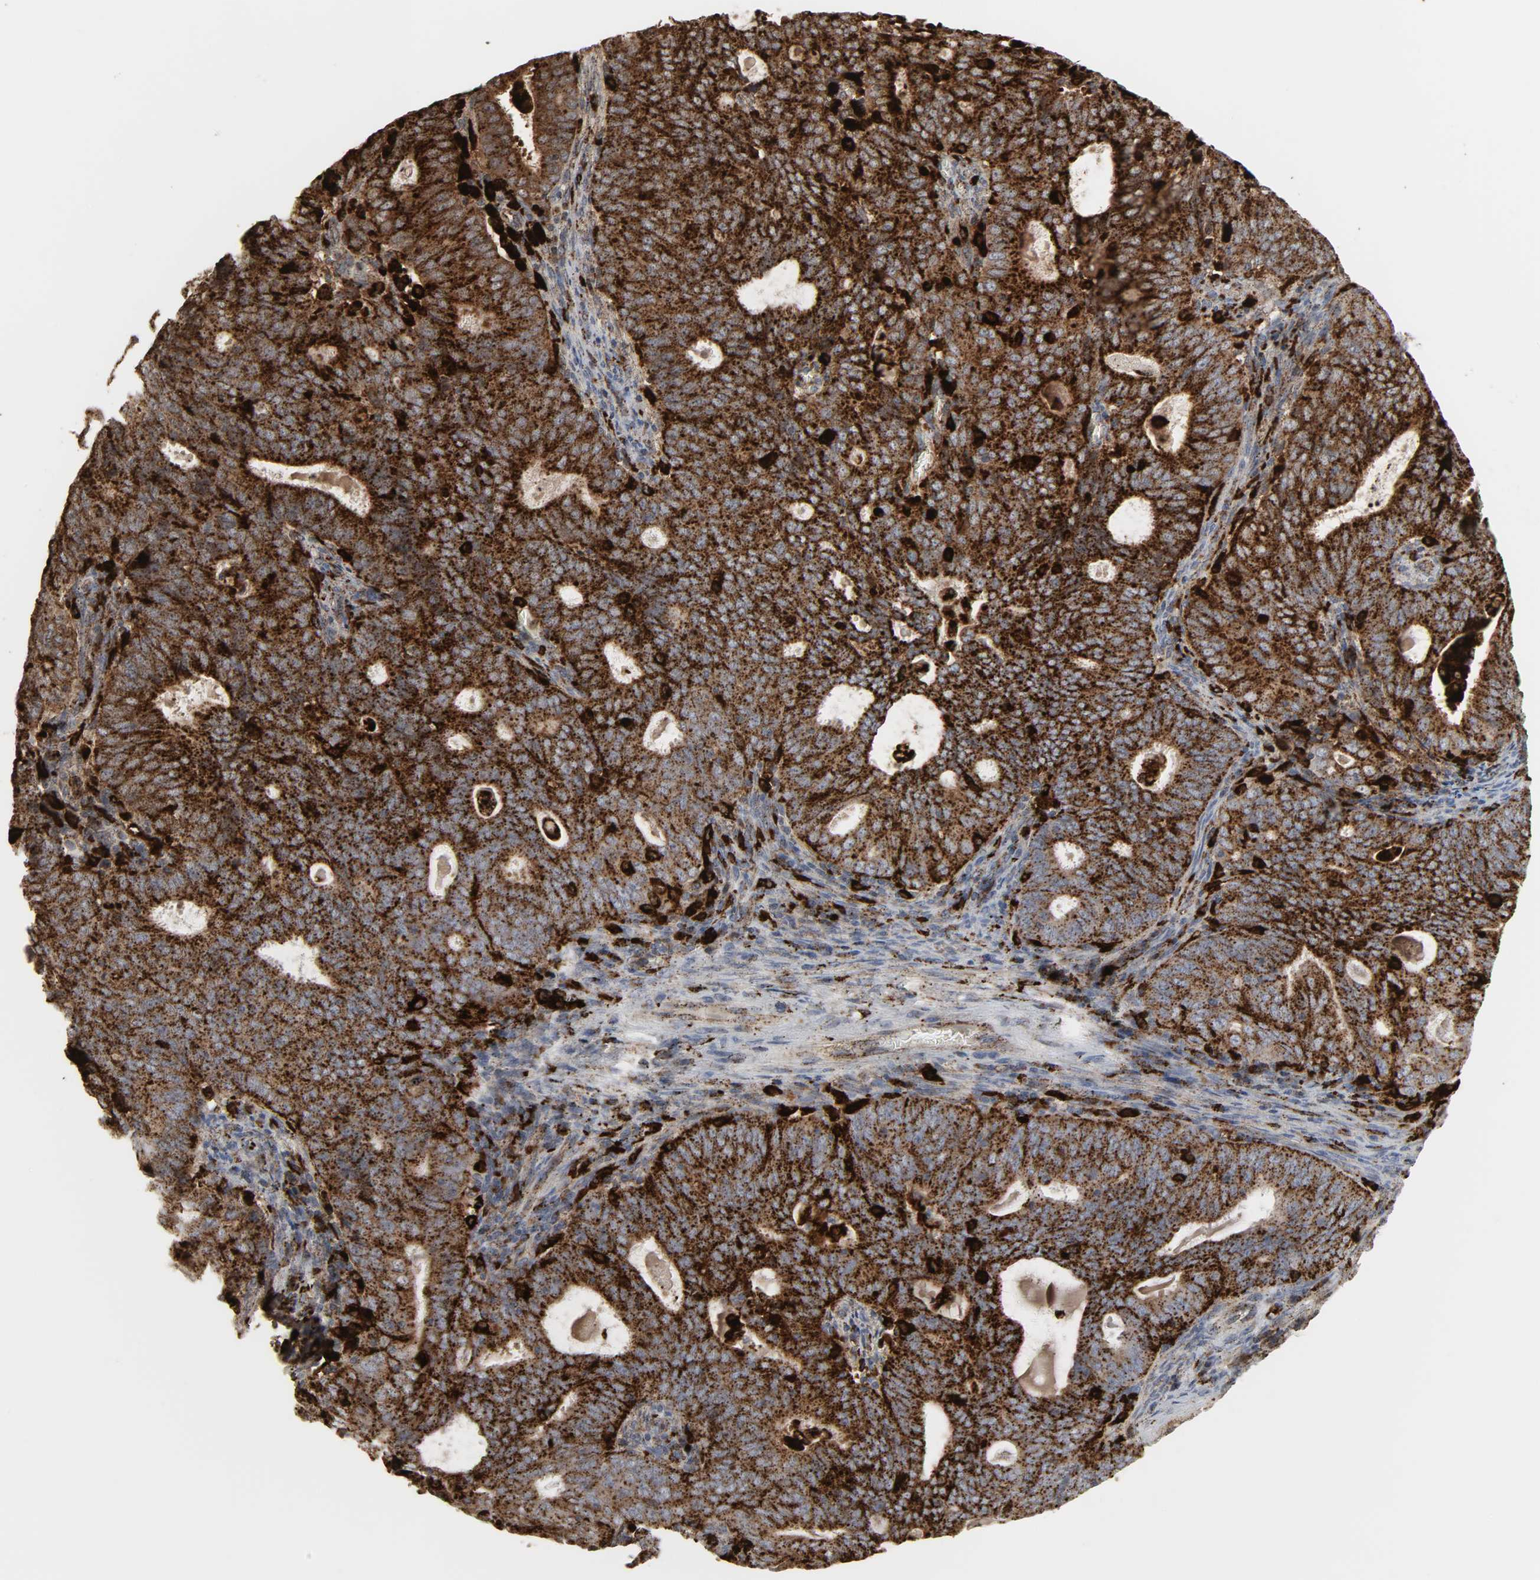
{"staining": {"intensity": "strong", "quantity": ">75%", "location": "nuclear"}, "tissue": "cervical cancer", "cell_type": "Tumor cells", "image_type": "cancer", "snomed": [{"axis": "morphology", "description": "Adenocarcinoma, NOS"}, {"axis": "topography", "description": "Cervix"}], "caption": "A high-resolution histopathology image shows immunohistochemistry staining of cervical cancer (adenocarcinoma), which displays strong nuclear positivity in about >75% of tumor cells.", "gene": "PSAP", "patient": {"sex": "female", "age": 44}}